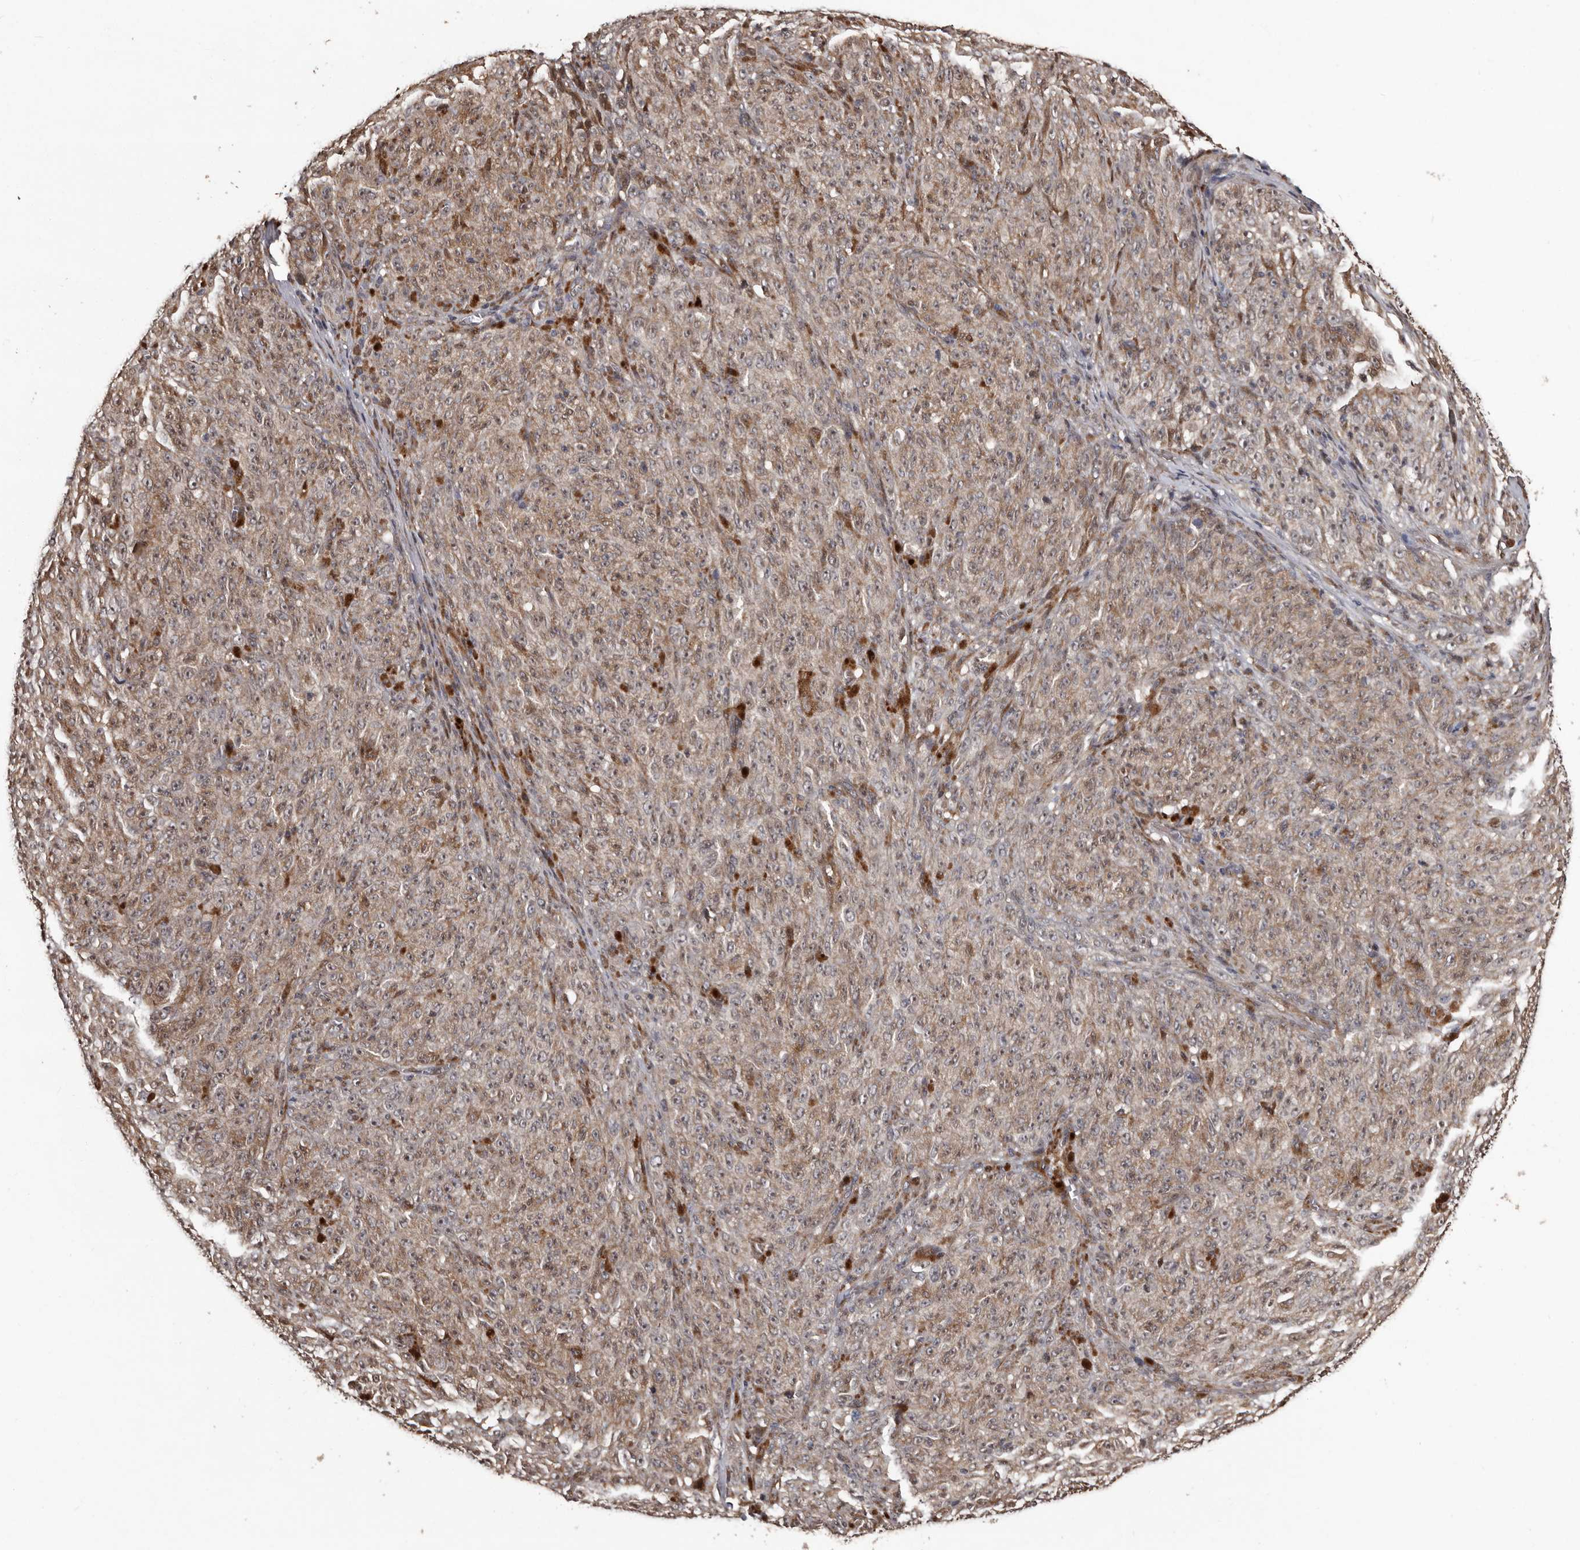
{"staining": {"intensity": "weak", "quantity": ">75%", "location": "cytoplasmic/membranous"}, "tissue": "melanoma", "cell_type": "Tumor cells", "image_type": "cancer", "snomed": [{"axis": "morphology", "description": "Malignant melanoma, NOS"}, {"axis": "topography", "description": "Skin"}], "caption": "DAB (3,3'-diaminobenzidine) immunohistochemical staining of human malignant melanoma displays weak cytoplasmic/membranous protein positivity in about >75% of tumor cells.", "gene": "SERTAD4", "patient": {"sex": "female", "age": 82}}